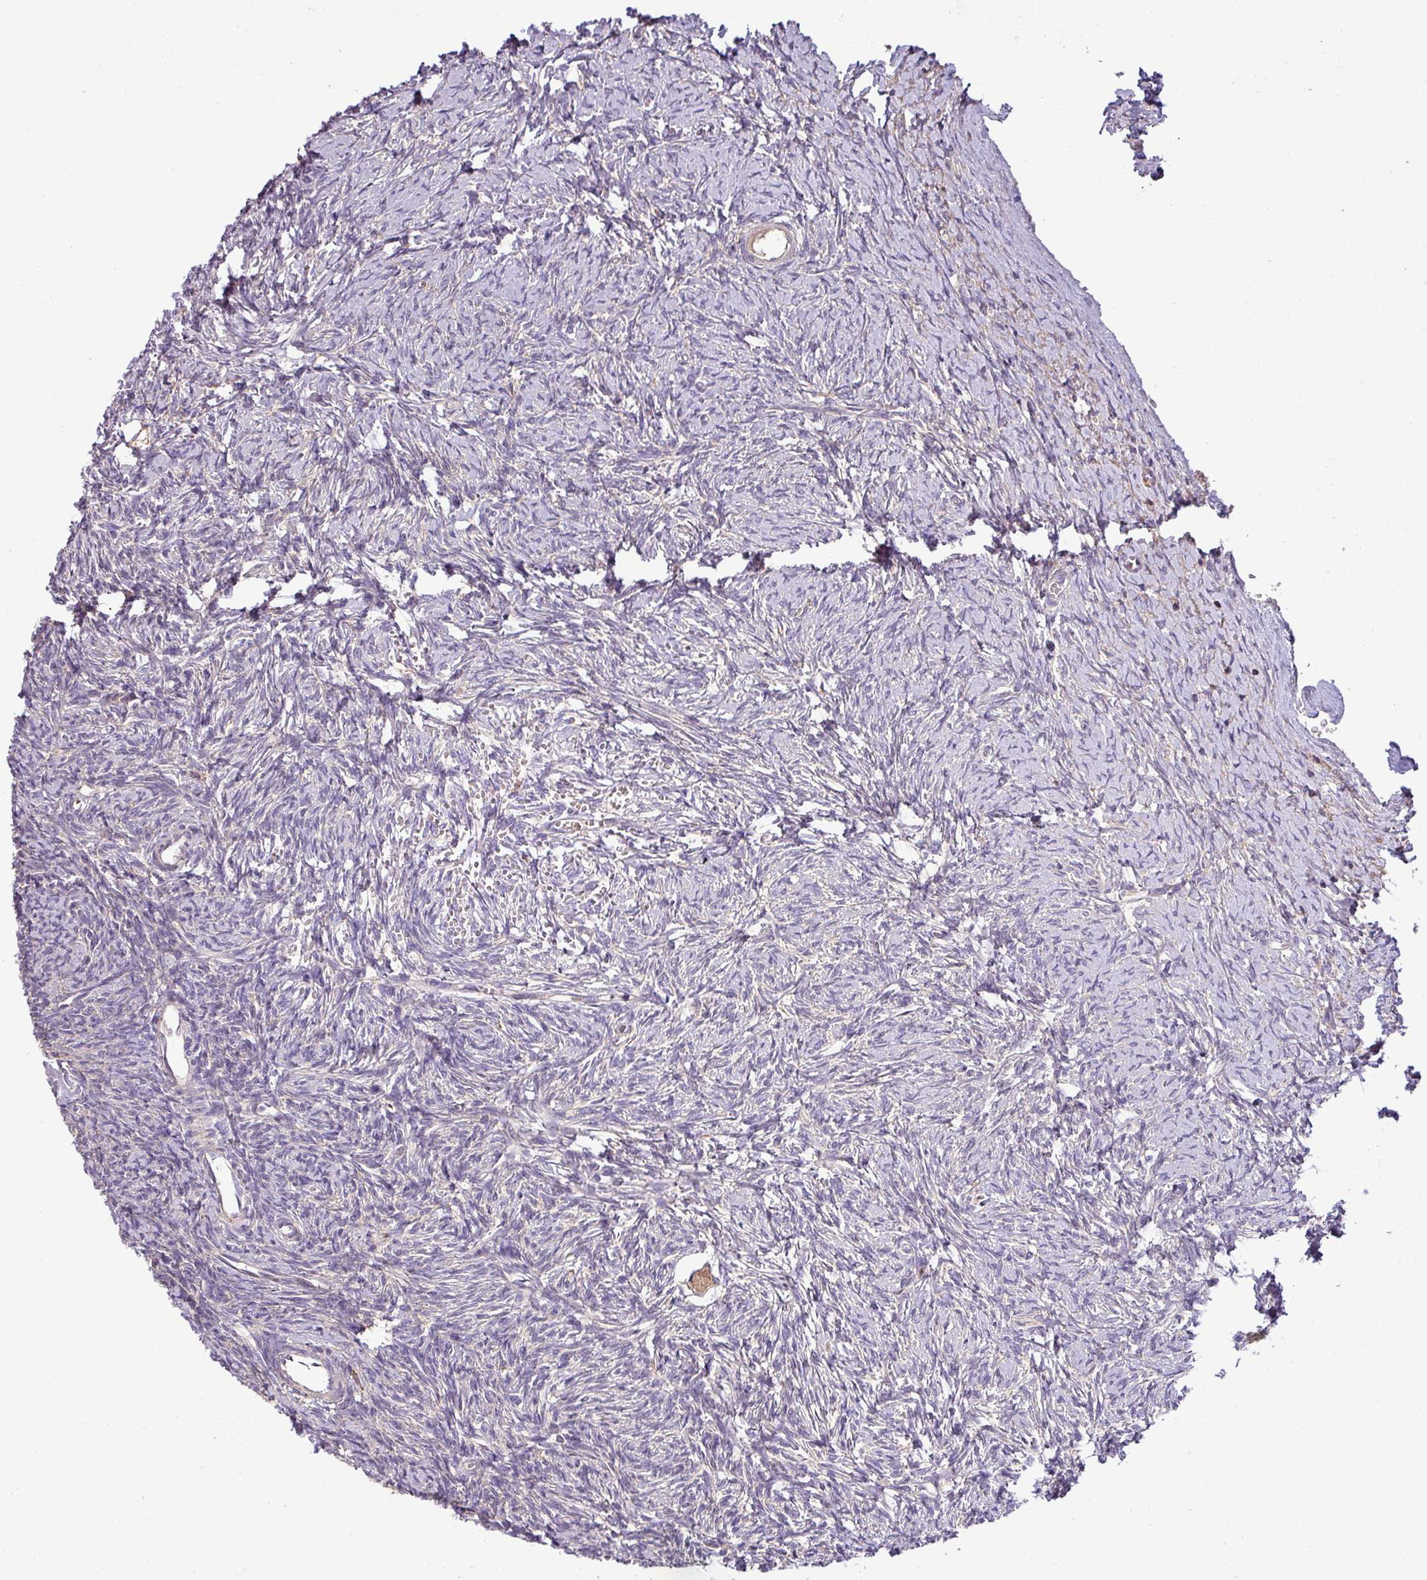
{"staining": {"intensity": "moderate", "quantity": ">75%", "location": "cytoplasmic/membranous"}, "tissue": "ovary", "cell_type": "Follicle cells", "image_type": "normal", "snomed": [{"axis": "morphology", "description": "Normal tissue, NOS"}, {"axis": "topography", "description": "Ovary"}], "caption": "This histopathology image reveals normal ovary stained with IHC to label a protein in brown. The cytoplasmic/membranous of follicle cells show moderate positivity for the protein. Nuclei are counter-stained blue.", "gene": "LRRC74B", "patient": {"sex": "female", "age": 39}}